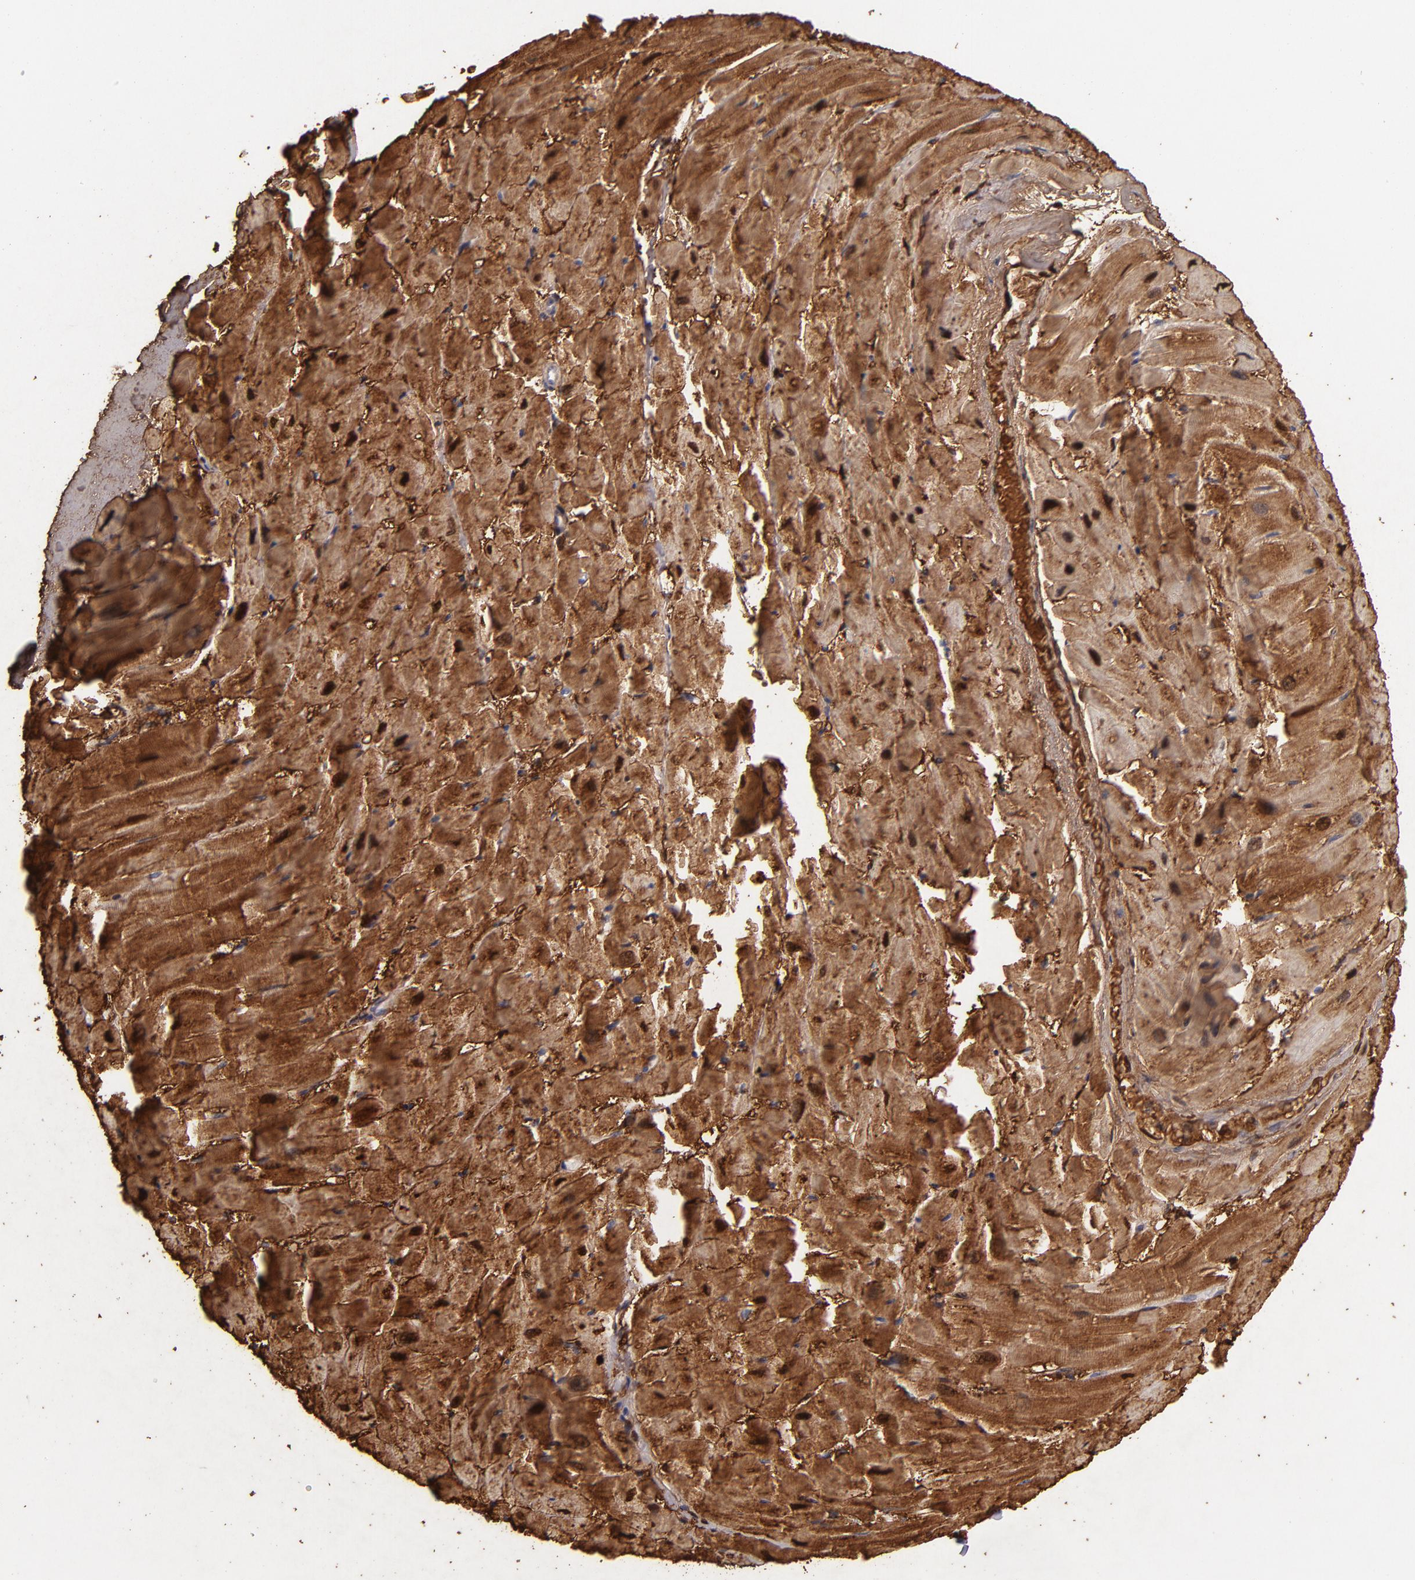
{"staining": {"intensity": "strong", "quantity": ">75%", "location": "cytoplasmic/membranous"}, "tissue": "heart muscle", "cell_type": "Cardiomyocytes", "image_type": "normal", "snomed": [{"axis": "morphology", "description": "Normal tissue, NOS"}, {"axis": "topography", "description": "Heart"}], "caption": "Protein expression by IHC shows strong cytoplasmic/membranous expression in about >75% of cardiomyocytes in normal heart muscle. Using DAB (brown) and hematoxylin (blue) stains, captured at high magnification using brightfield microscopy.", "gene": "MB", "patient": {"sex": "female", "age": 19}}